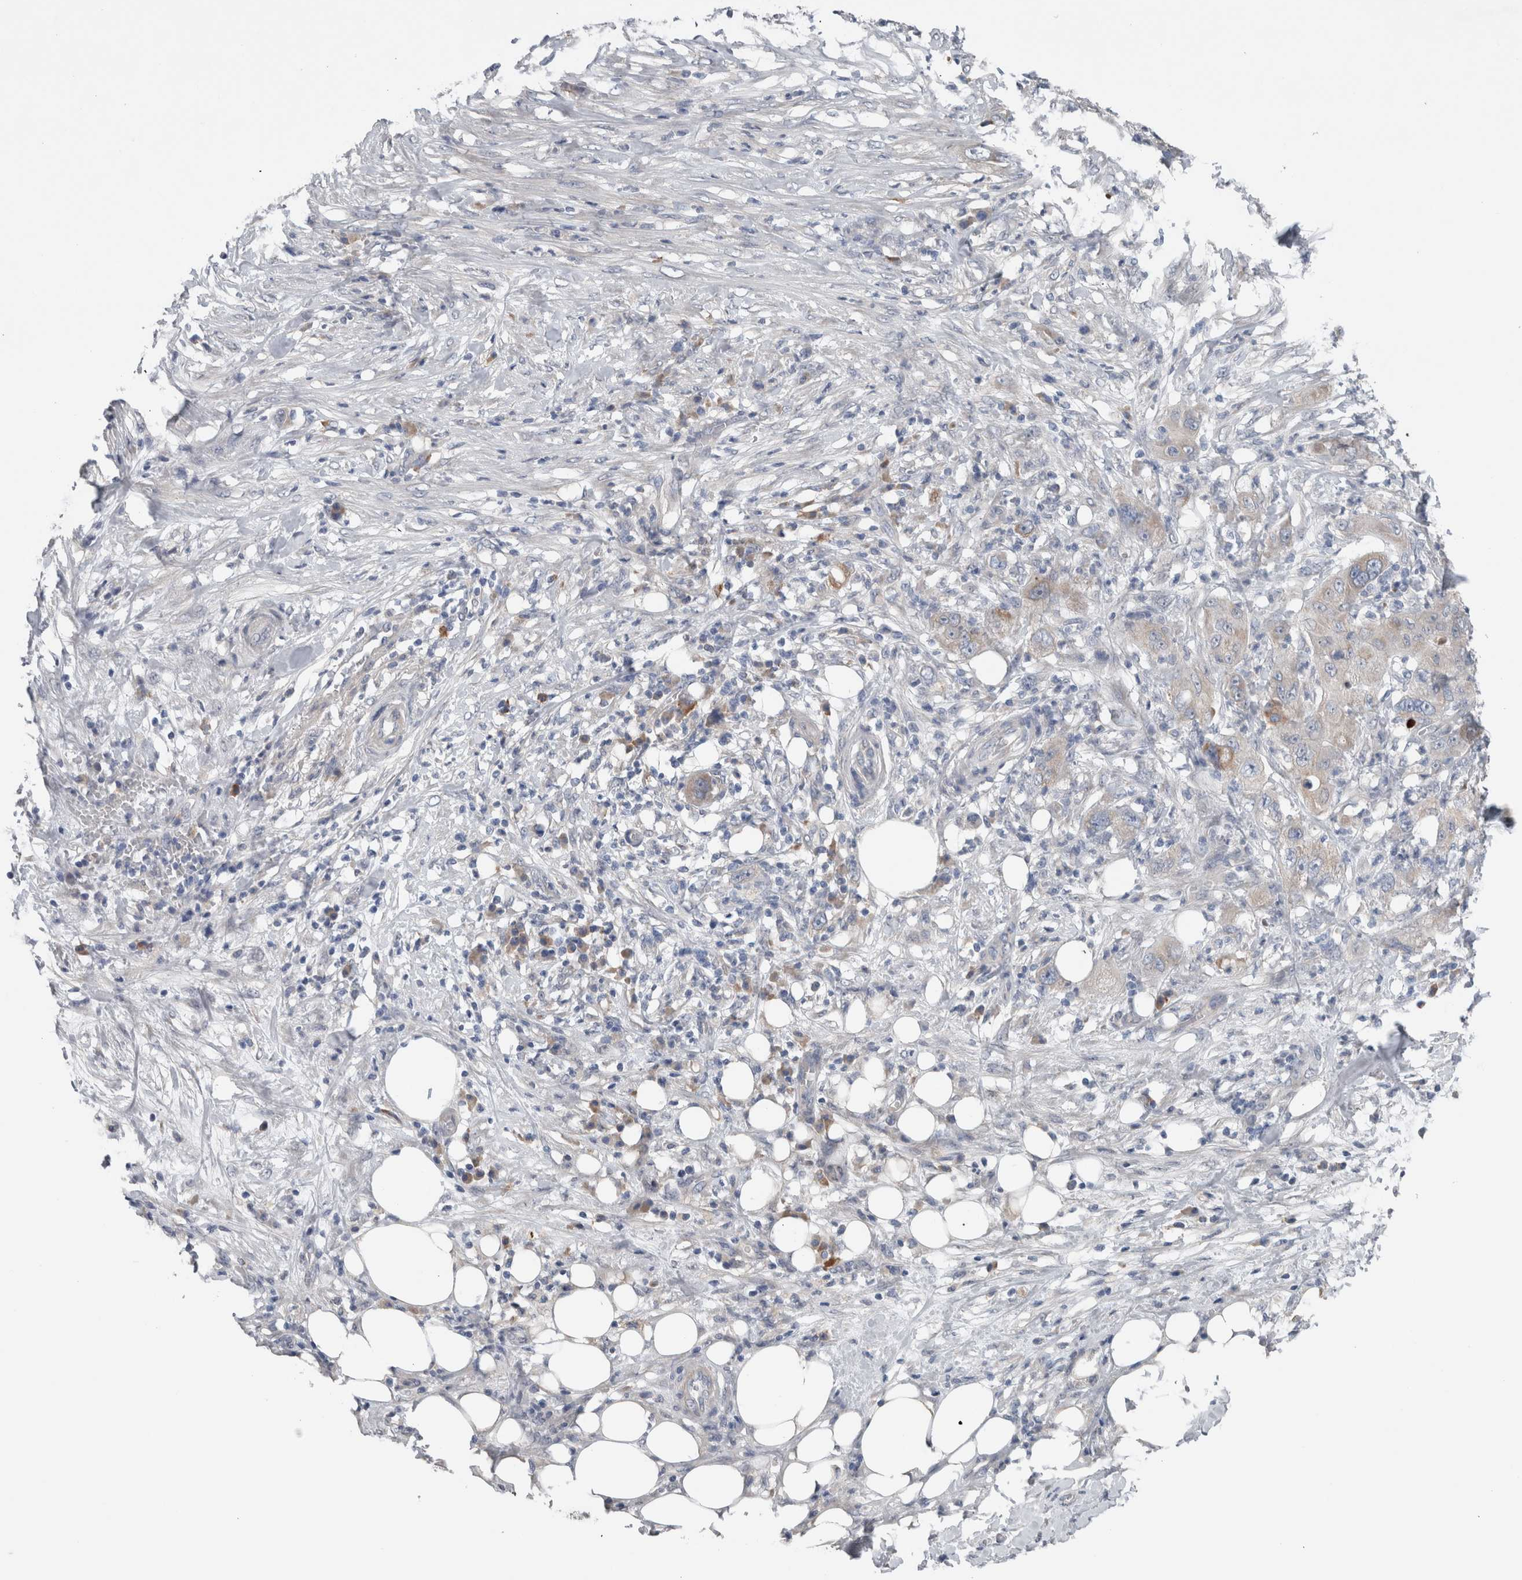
{"staining": {"intensity": "negative", "quantity": "none", "location": "none"}, "tissue": "pancreatic cancer", "cell_type": "Tumor cells", "image_type": "cancer", "snomed": [{"axis": "morphology", "description": "Adenocarcinoma, NOS"}, {"axis": "topography", "description": "Pancreas"}], "caption": "Tumor cells show no significant protein expression in pancreatic cancer (adenocarcinoma).", "gene": "CRNN", "patient": {"sex": "female", "age": 78}}